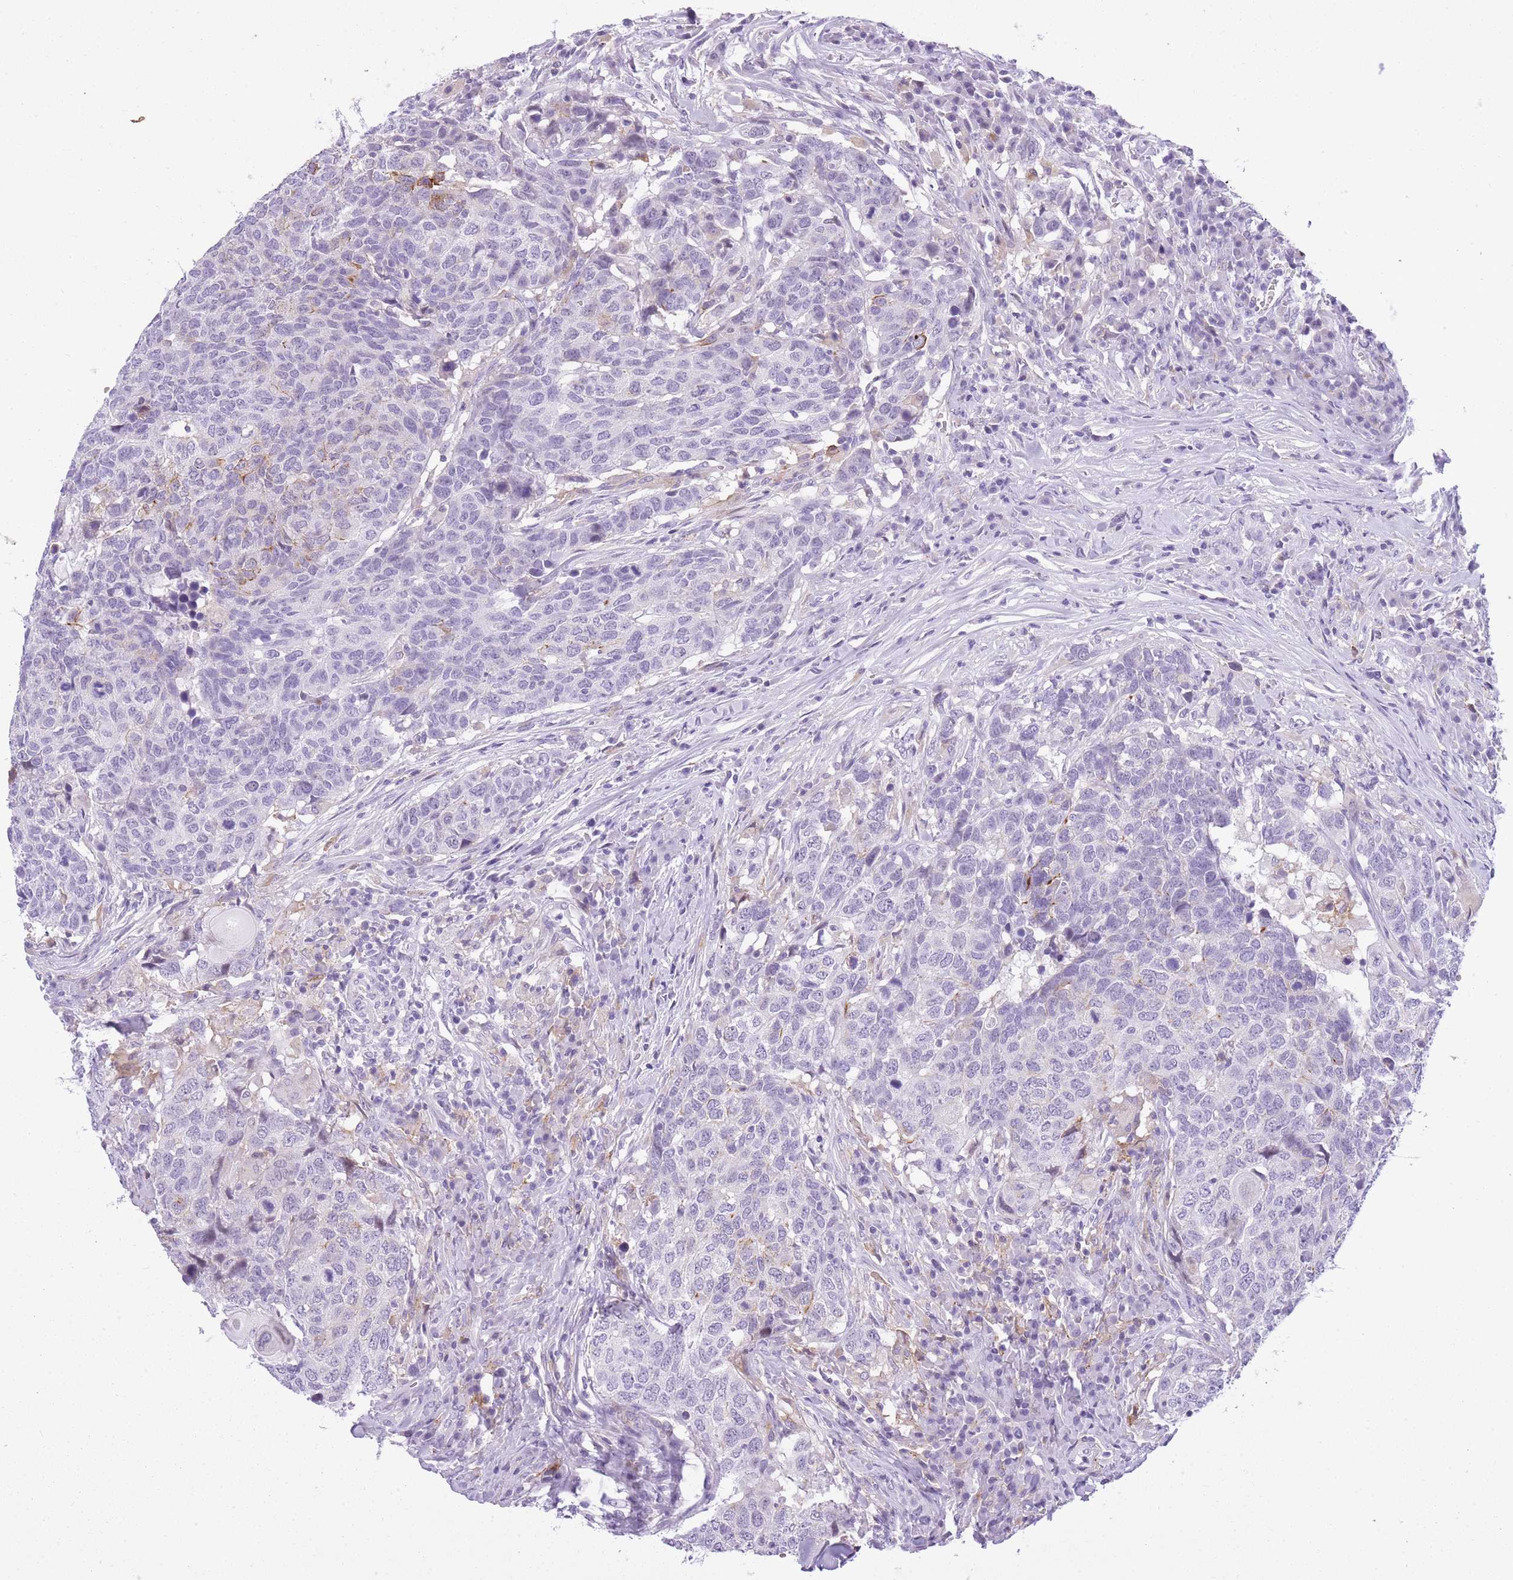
{"staining": {"intensity": "negative", "quantity": "none", "location": "none"}, "tissue": "head and neck cancer", "cell_type": "Tumor cells", "image_type": "cancer", "snomed": [{"axis": "morphology", "description": "Normal tissue, NOS"}, {"axis": "morphology", "description": "Squamous cell carcinoma, NOS"}, {"axis": "topography", "description": "Skeletal muscle"}, {"axis": "topography", "description": "Vascular tissue"}, {"axis": "topography", "description": "Peripheral nerve tissue"}, {"axis": "topography", "description": "Head-Neck"}], "caption": "IHC of squamous cell carcinoma (head and neck) displays no staining in tumor cells. Nuclei are stained in blue.", "gene": "RADX", "patient": {"sex": "male", "age": 66}}